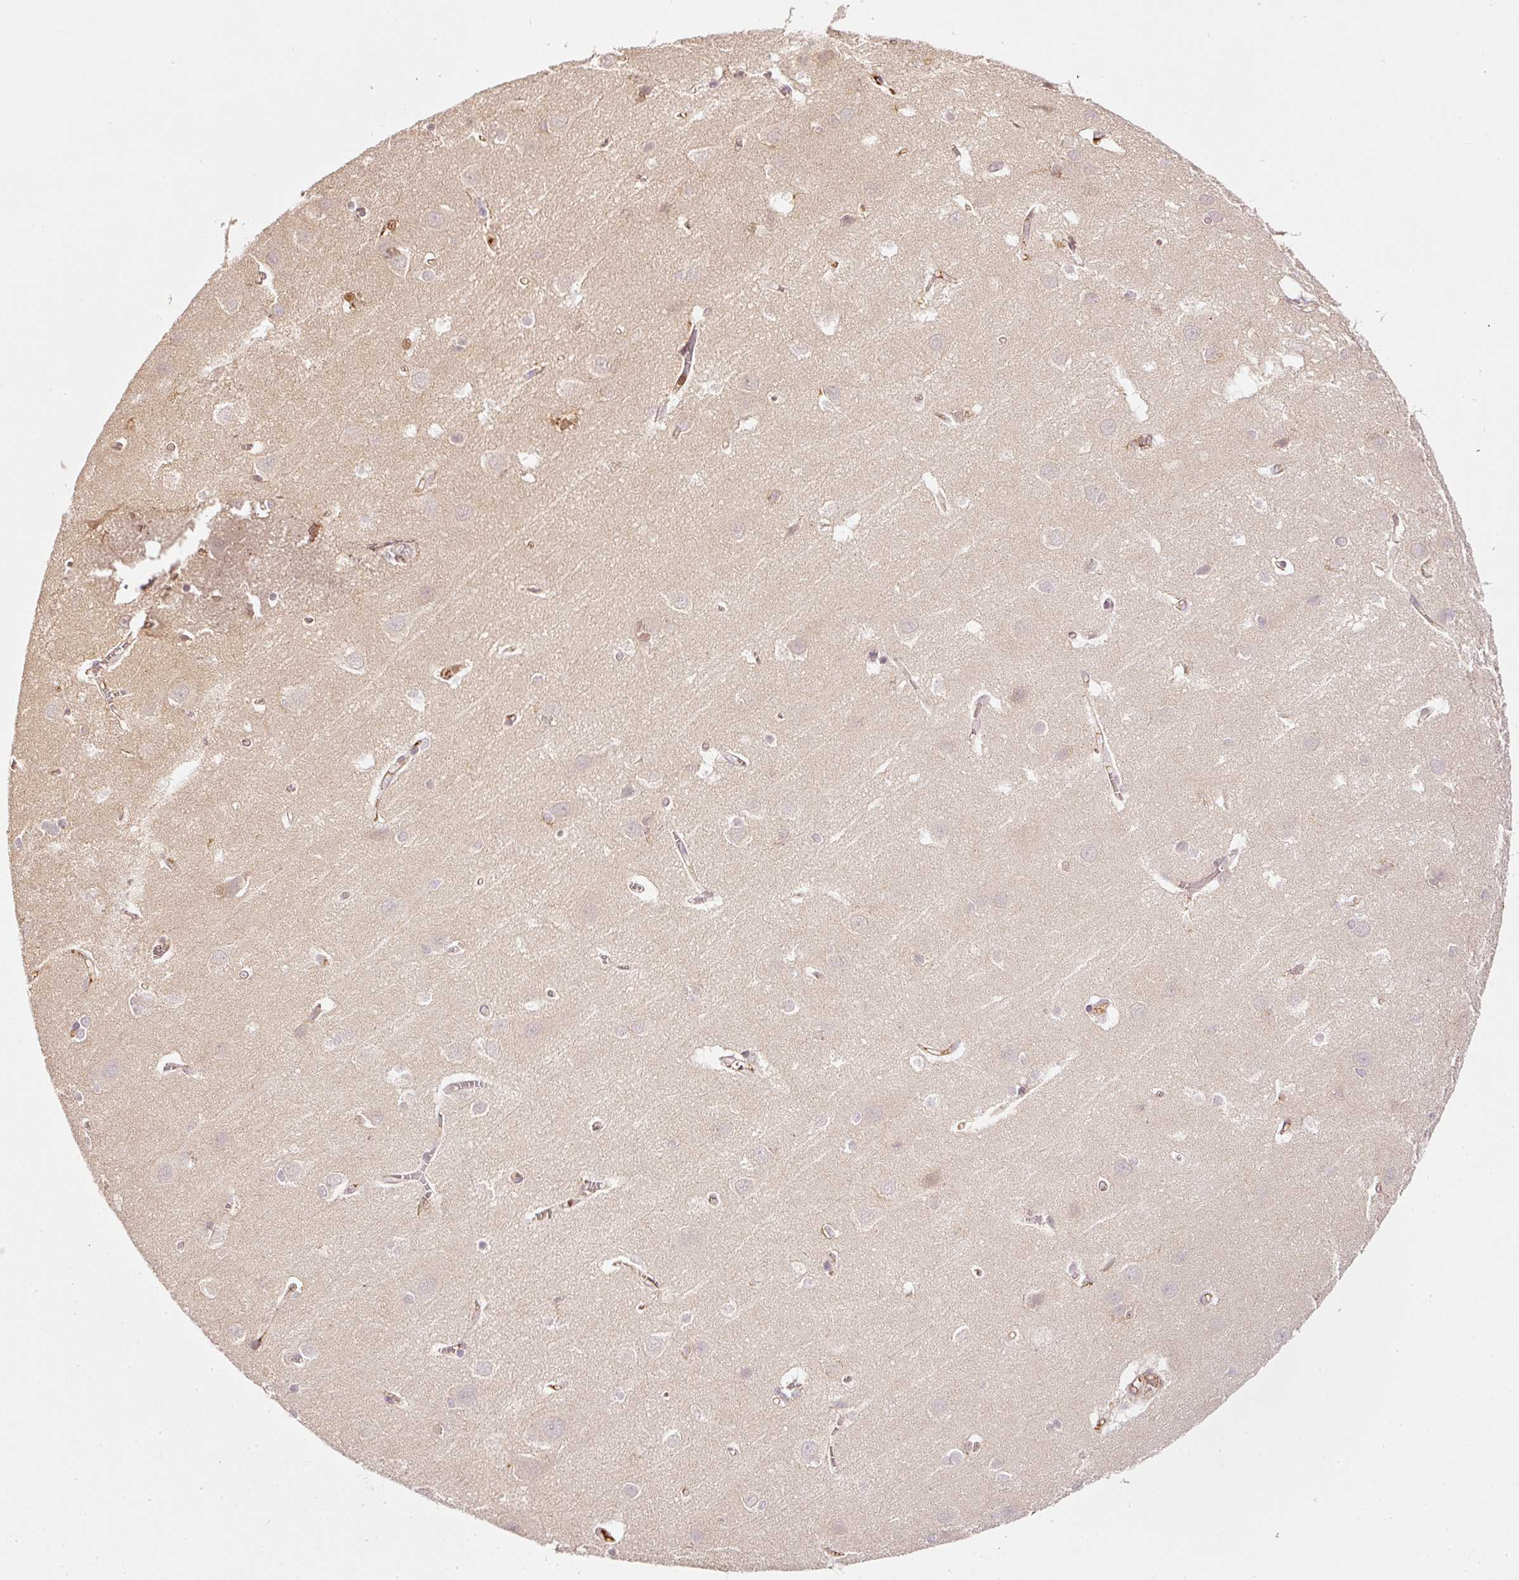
{"staining": {"intensity": "weak", "quantity": "25%-75%", "location": "cytoplasmic/membranous"}, "tissue": "cerebral cortex", "cell_type": "Endothelial cells", "image_type": "normal", "snomed": [{"axis": "morphology", "description": "Normal tissue, NOS"}, {"axis": "topography", "description": "Cerebral cortex"}], "caption": "DAB immunohistochemical staining of unremarkable cerebral cortex reveals weak cytoplasmic/membranous protein positivity in approximately 25%-75% of endothelial cells. Using DAB (3,3'-diaminobenzidine) (brown) and hematoxylin (blue) stains, captured at high magnification using brightfield microscopy.", "gene": "EVL", "patient": {"sex": "male", "age": 37}}